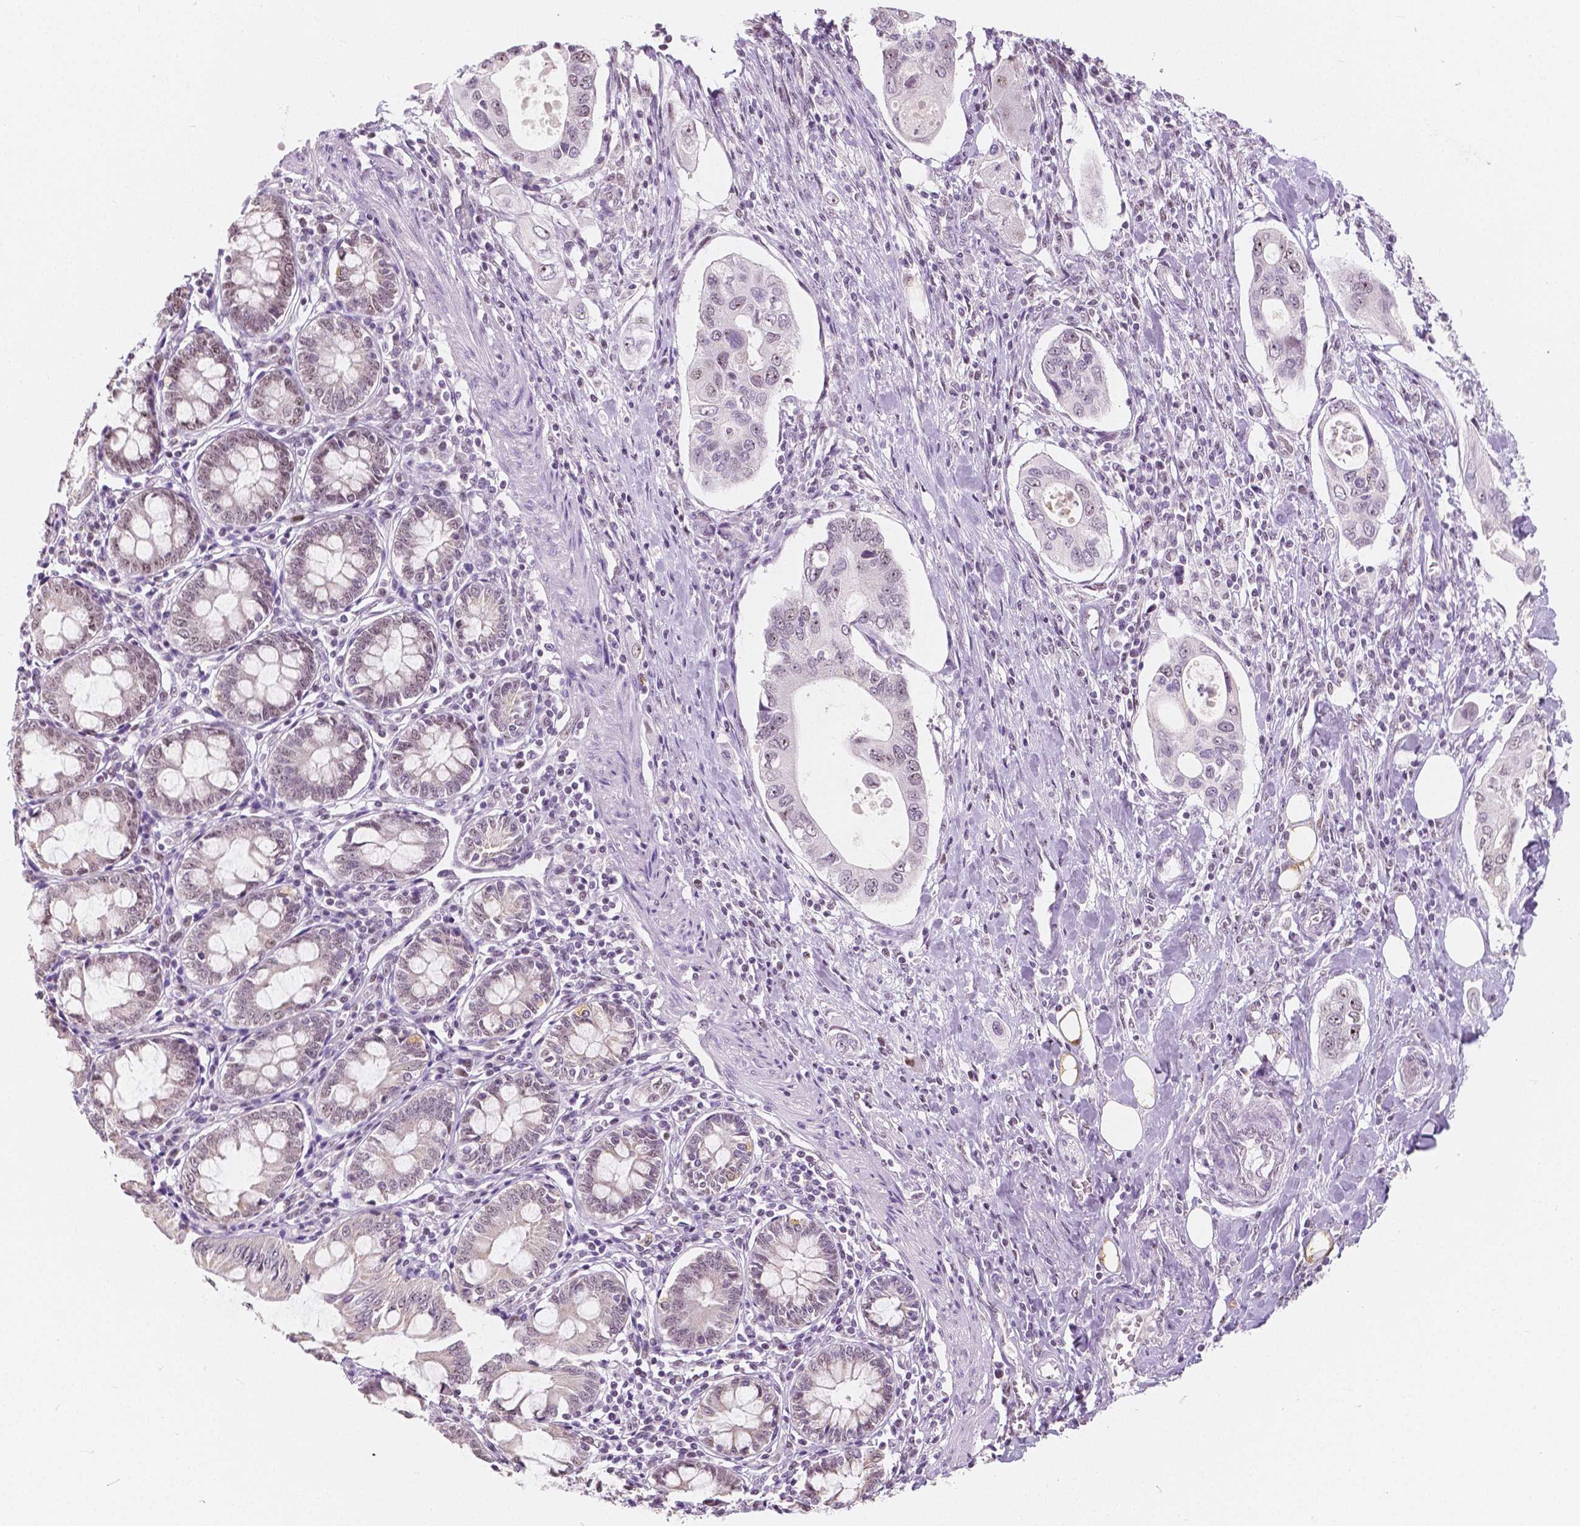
{"staining": {"intensity": "weak", "quantity": "25%-75%", "location": "nuclear"}, "tissue": "pancreatic cancer", "cell_type": "Tumor cells", "image_type": "cancer", "snomed": [{"axis": "morphology", "description": "Adenocarcinoma, NOS"}, {"axis": "topography", "description": "Pancreas"}], "caption": "High-power microscopy captured an immunohistochemistry histopathology image of adenocarcinoma (pancreatic), revealing weak nuclear expression in approximately 25%-75% of tumor cells.", "gene": "NOLC1", "patient": {"sex": "female", "age": 63}}